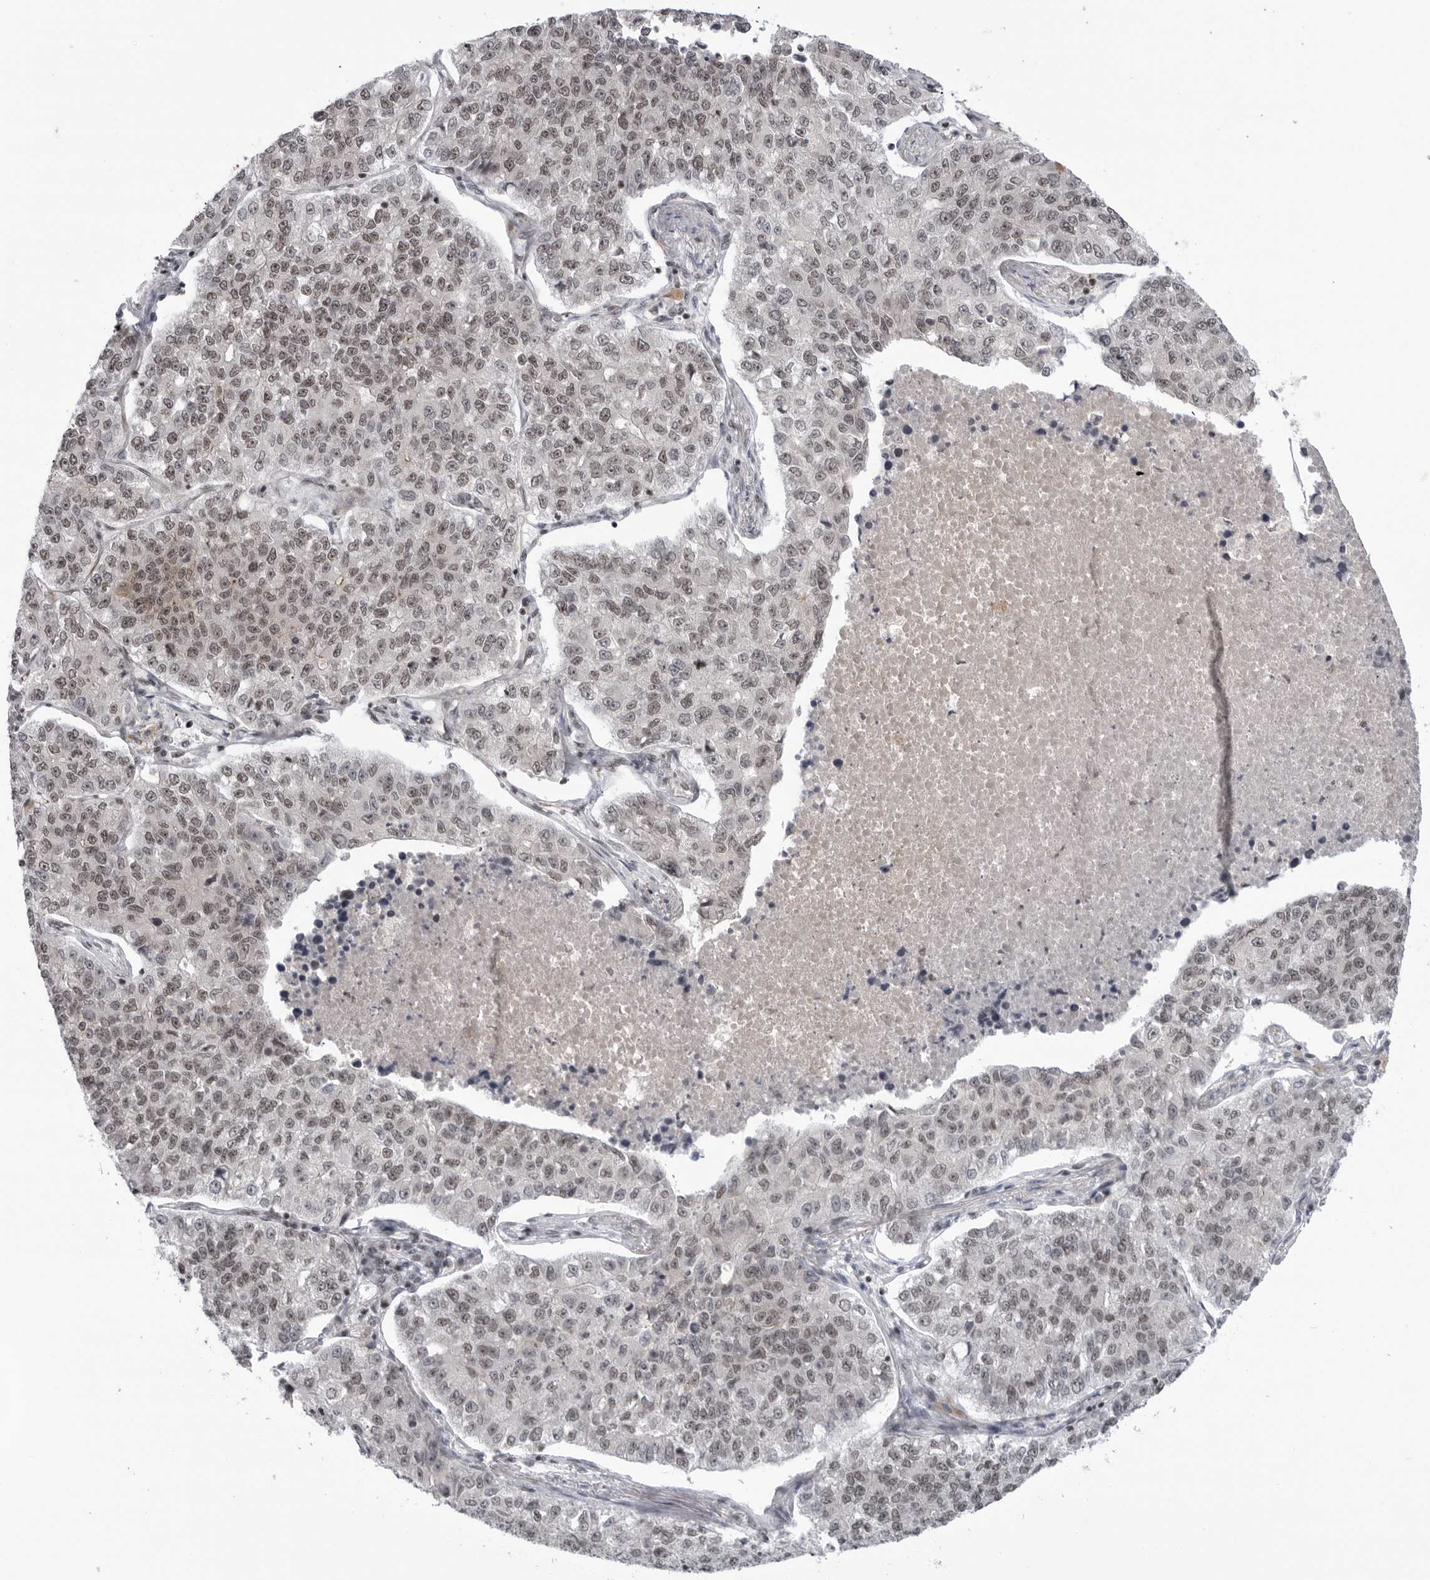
{"staining": {"intensity": "weak", "quantity": "25%-75%", "location": "nuclear"}, "tissue": "lung cancer", "cell_type": "Tumor cells", "image_type": "cancer", "snomed": [{"axis": "morphology", "description": "Adenocarcinoma, NOS"}, {"axis": "topography", "description": "Lung"}], "caption": "Immunohistochemical staining of adenocarcinoma (lung) shows weak nuclear protein staining in about 25%-75% of tumor cells.", "gene": "TRIM66", "patient": {"sex": "male", "age": 49}}